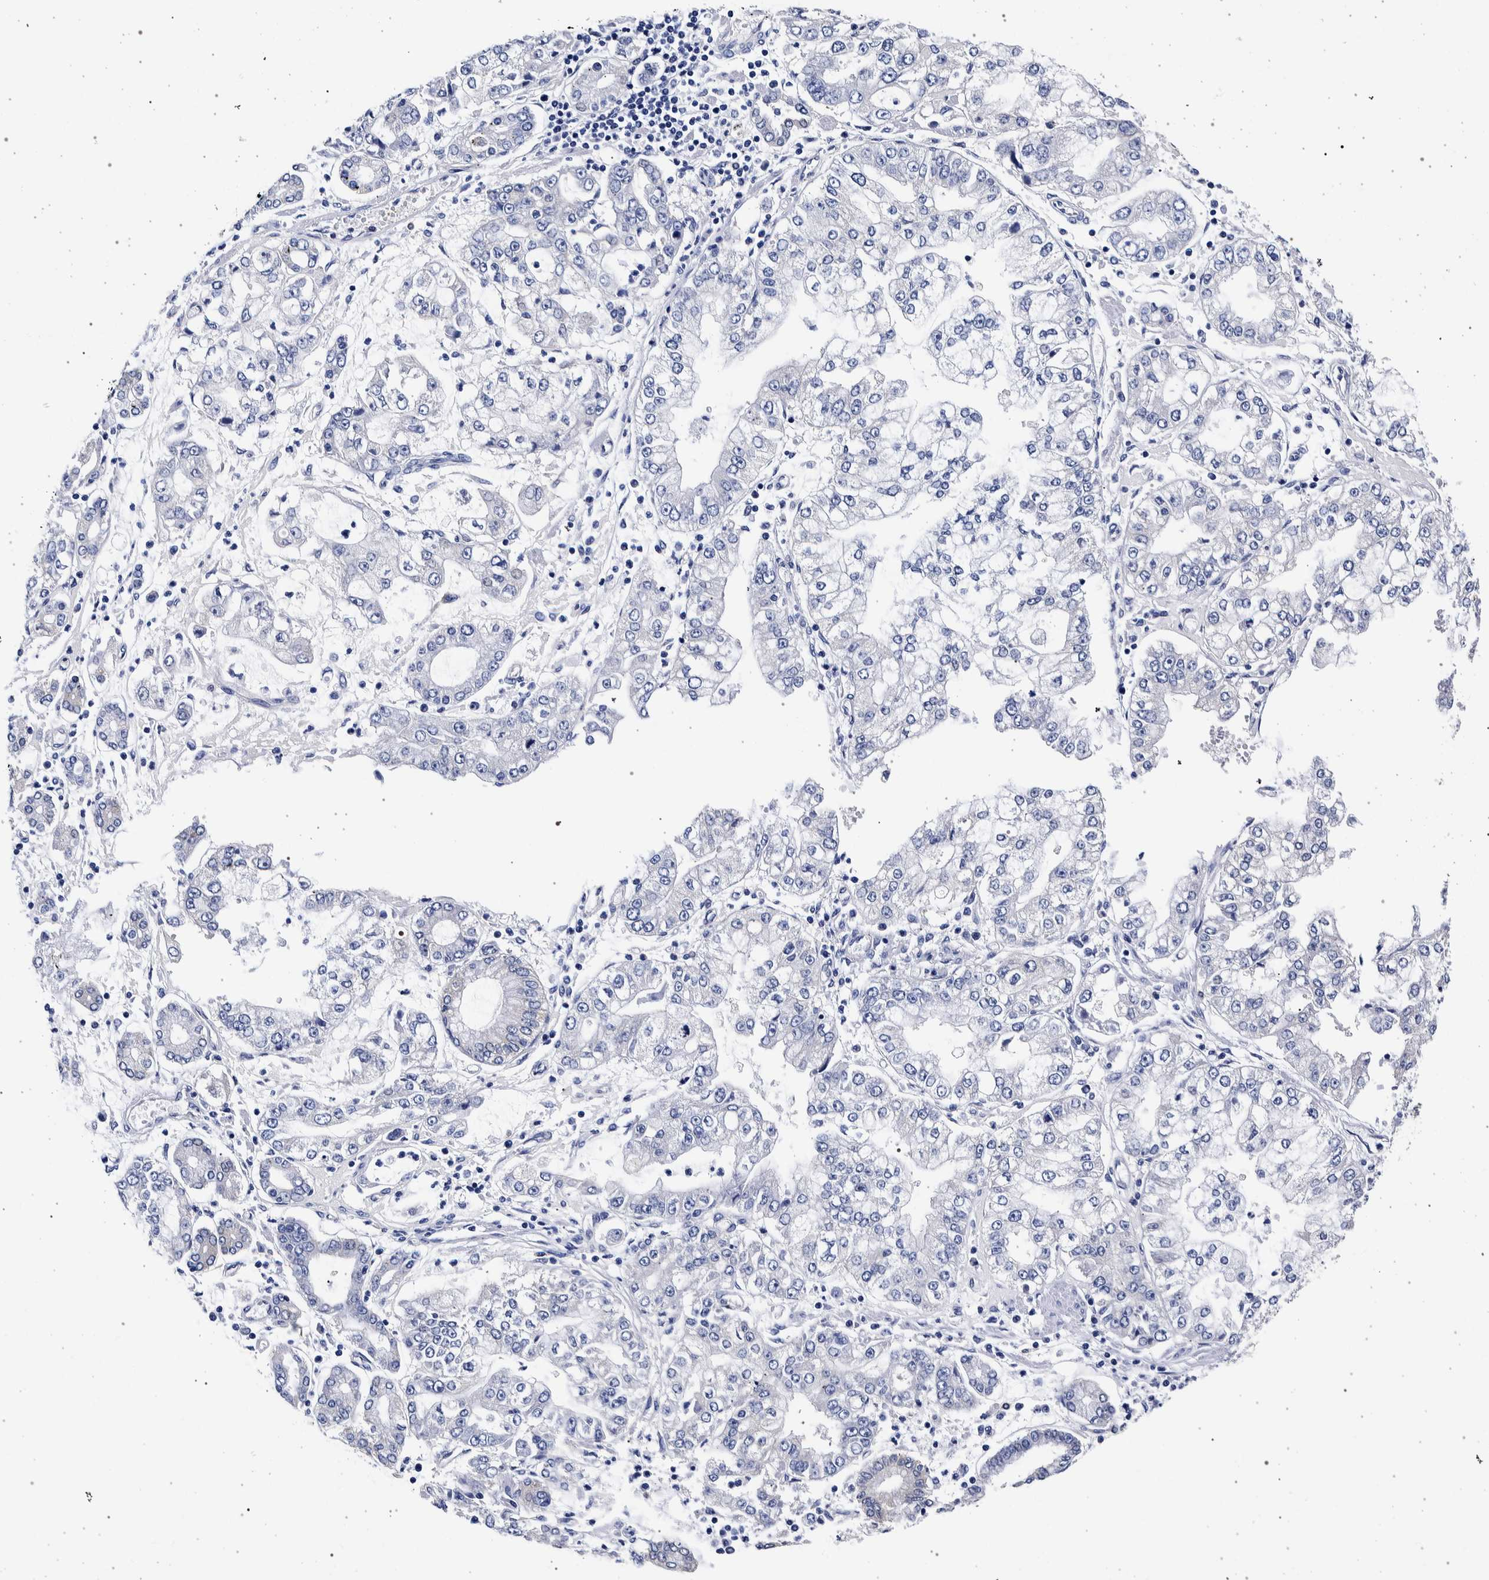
{"staining": {"intensity": "negative", "quantity": "none", "location": "none"}, "tissue": "stomach cancer", "cell_type": "Tumor cells", "image_type": "cancer", "snomed": [{"axis": "morphology", "description": "Adenocarcinoma, NOS"}, {"axis": "topography", "description": "Stomach"}], "caption": "Adenocarcinoma (stomach) was stained to show a protein in brown. There is no significant staining in tumor cells. (IHC, brightfield microscopy, high magnification).", "gene": "NIBAN2", "patient": {"sex": "male", "age": 76}}